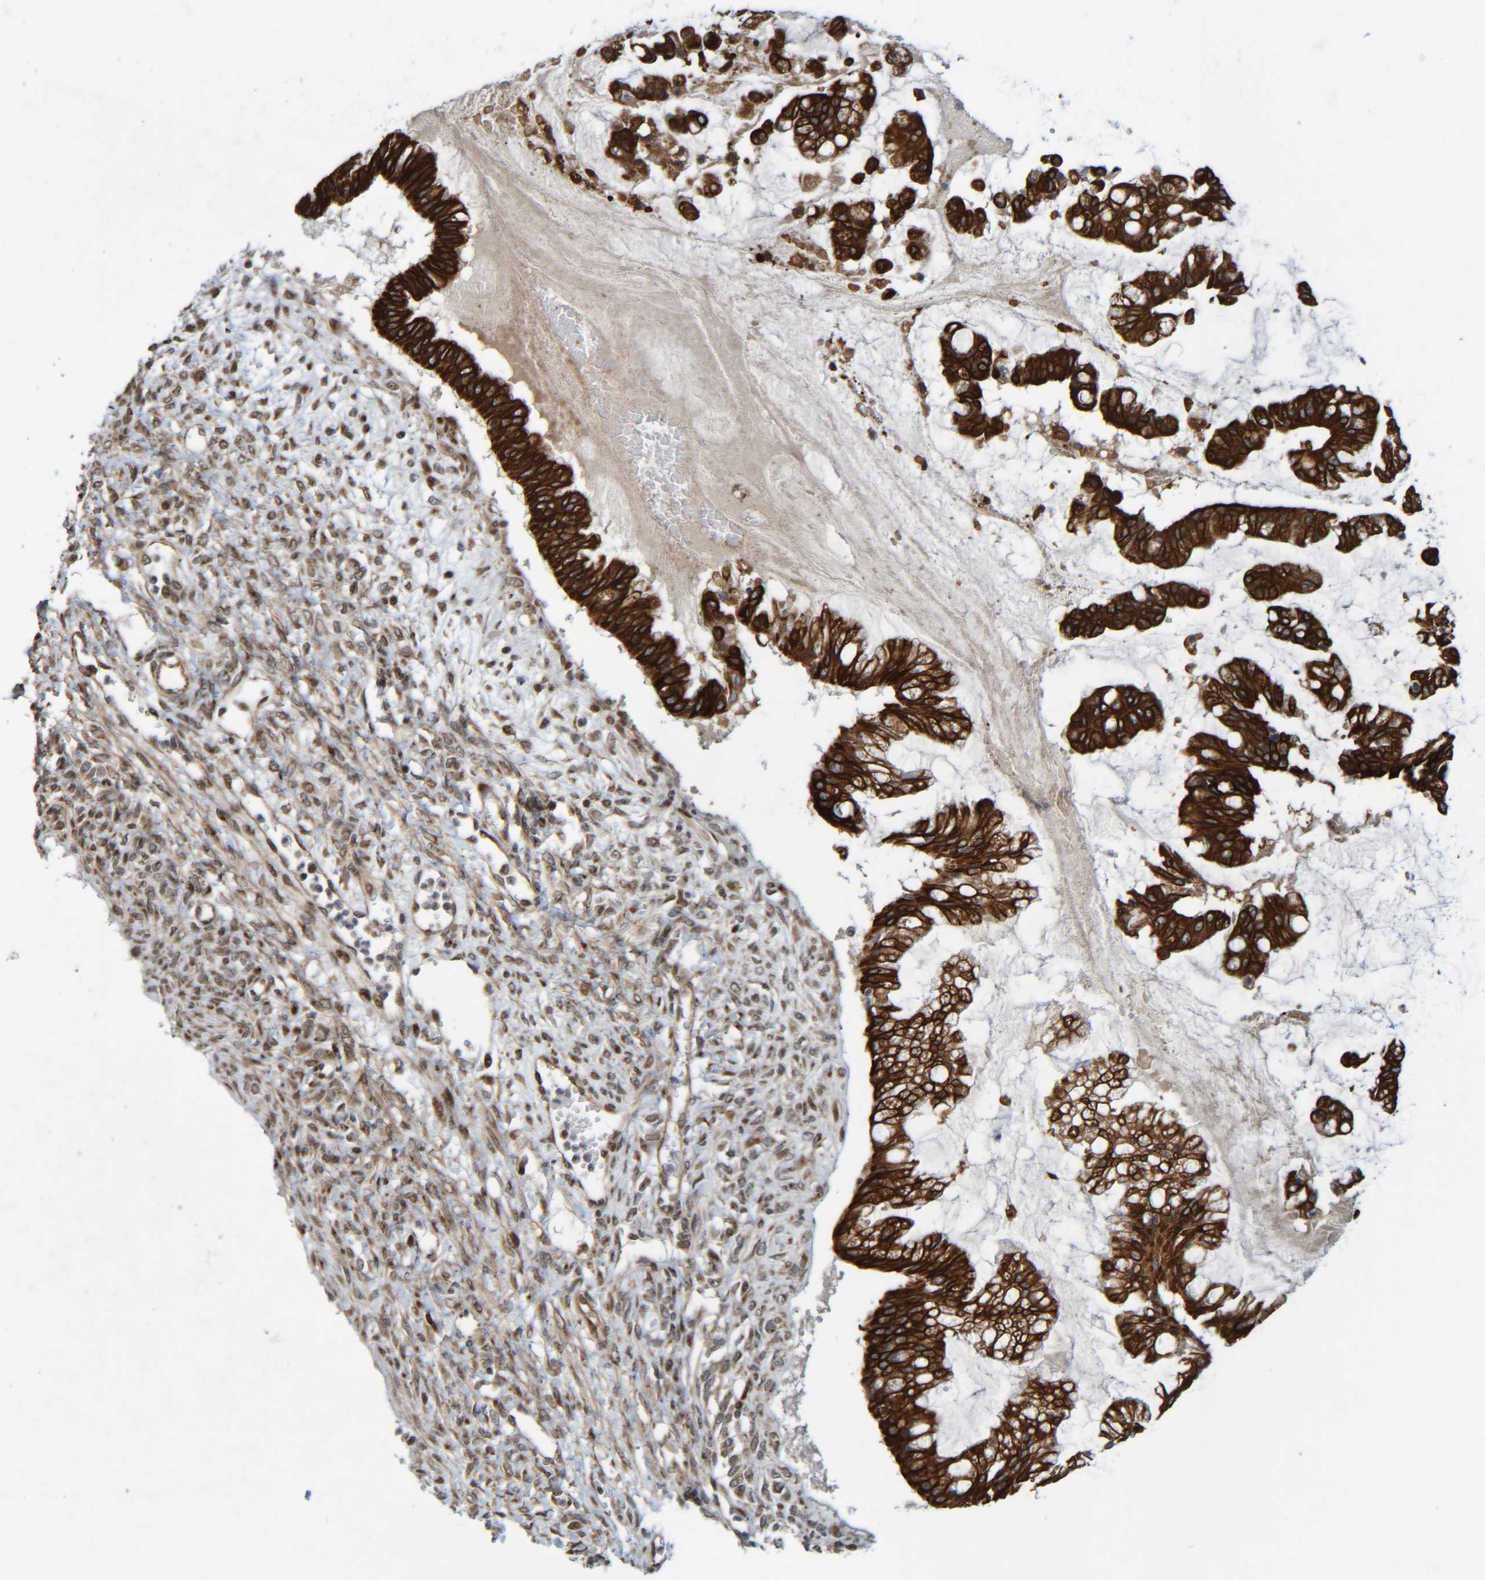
{"staining": {"intensity": "strong", "quantity": ">75%", "location": "cytoplasmic/membranous"}, "tissue": "ovarian cancer", "cell_type": "Tumor cells", "image_type": "cancer", "snomed": [{"axis": "morphology", "description": "Cystadenocarcinoma, mucinous, NOS"}, {"axis": "topography", "description": "Ovary"}], "caption": "Immunohistochemistry staining of mucinous cystadenocarcinoma (ovarian), which reveals high levels of strong cytoplasmic/membranous expression in about >75% of tumor cells indicating strong cytoplasmic/membranous protein expression. The staining was performed using DAB (brown) for protein detection and nuclei were counterstained in hematoxylin (blue).", "gene": "CCDC57", "patient": {"sex": "female", "age": 73}}